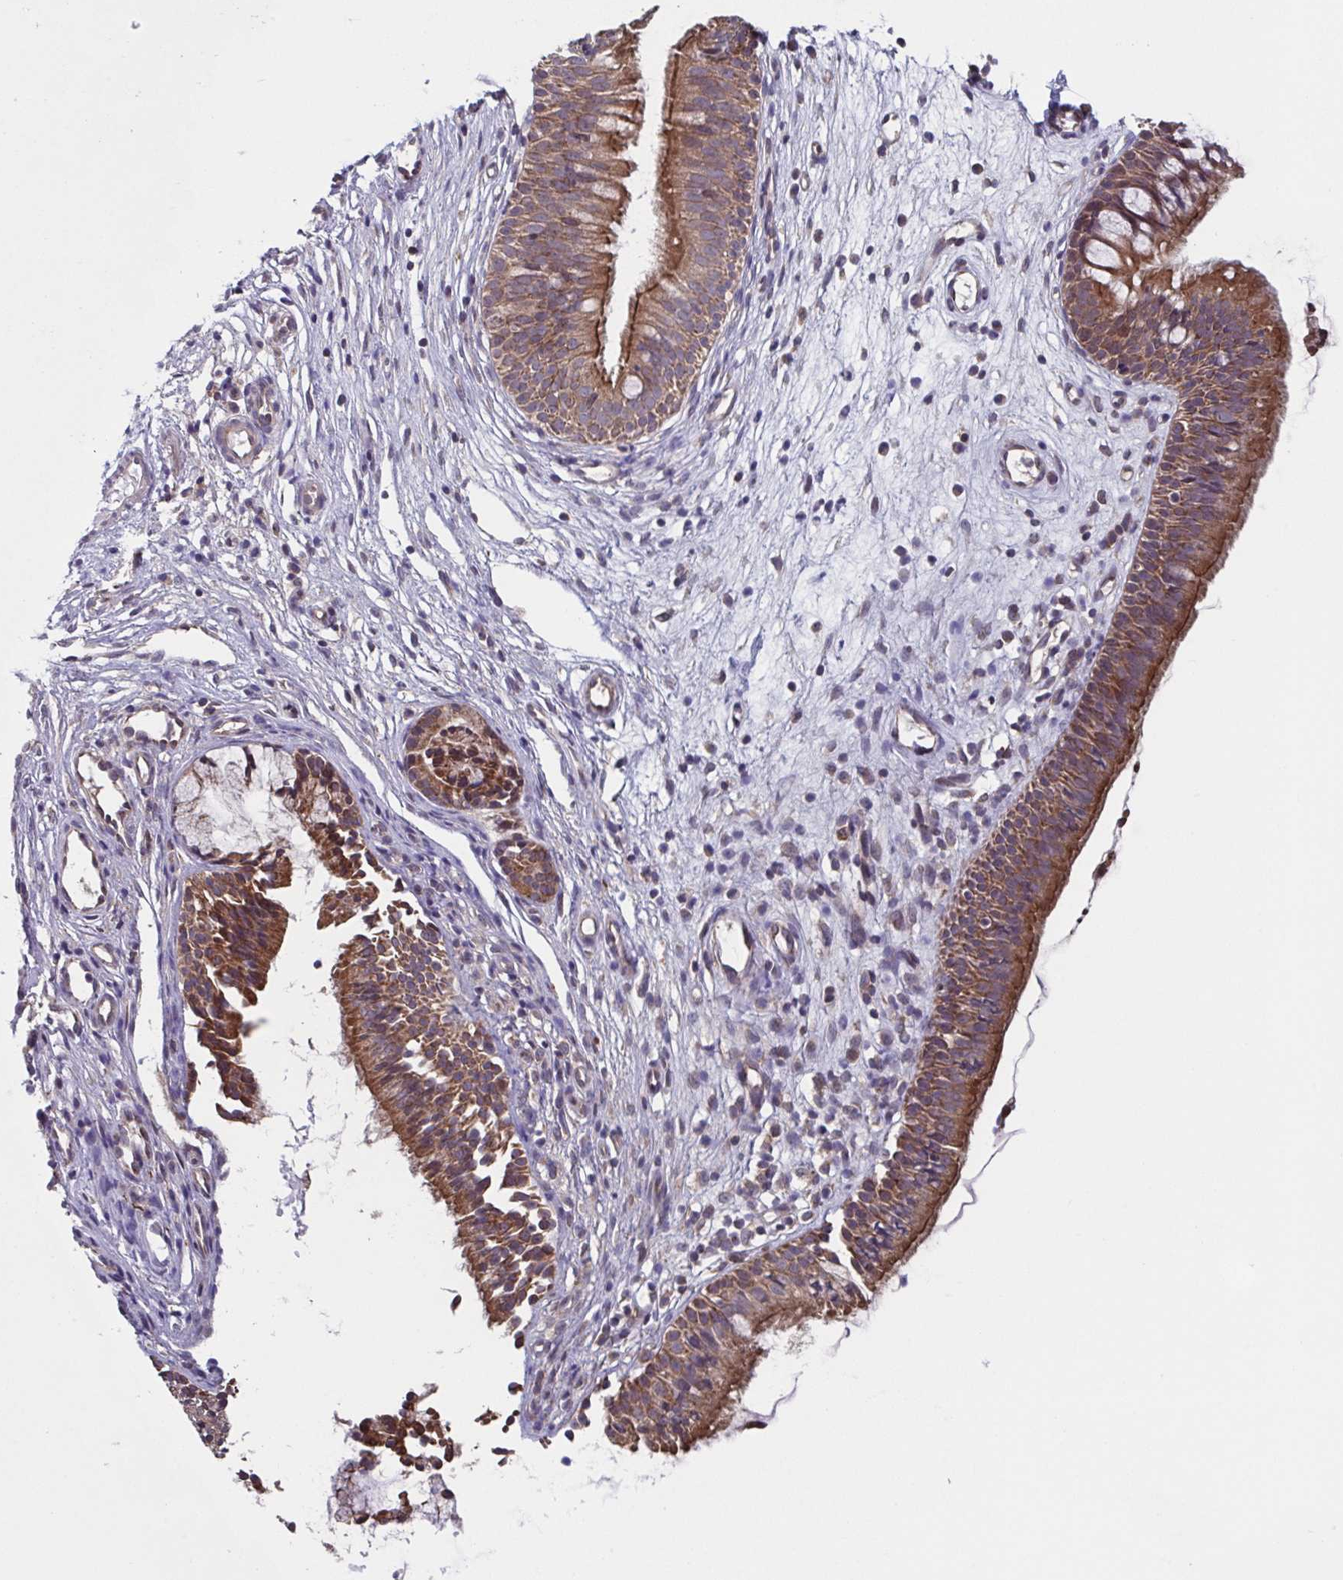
{"staining": {"intensity": "moderate", "quantity": ">75%", "location": "cytoplasmic/membranous"}, "tissue": "nasopharynx", "cell_type": "Respiratory epithelial cells", "image_type": "normal", "snomed": [{"axis": "morphology", "description": "Normal tissue, NOS"}, {"axis": "topography", "description": "Nasopharynx"}], "caption": "An image of human nasopharynx stained for a protein shows moderate cytoplasmic/membranous brown staining in respiratory epithelial cells. (DAB = brown stain, brightfield microscopy at high magnification).", "gene": "TTC19", "patient": {"sex": "male", "age": 67}}